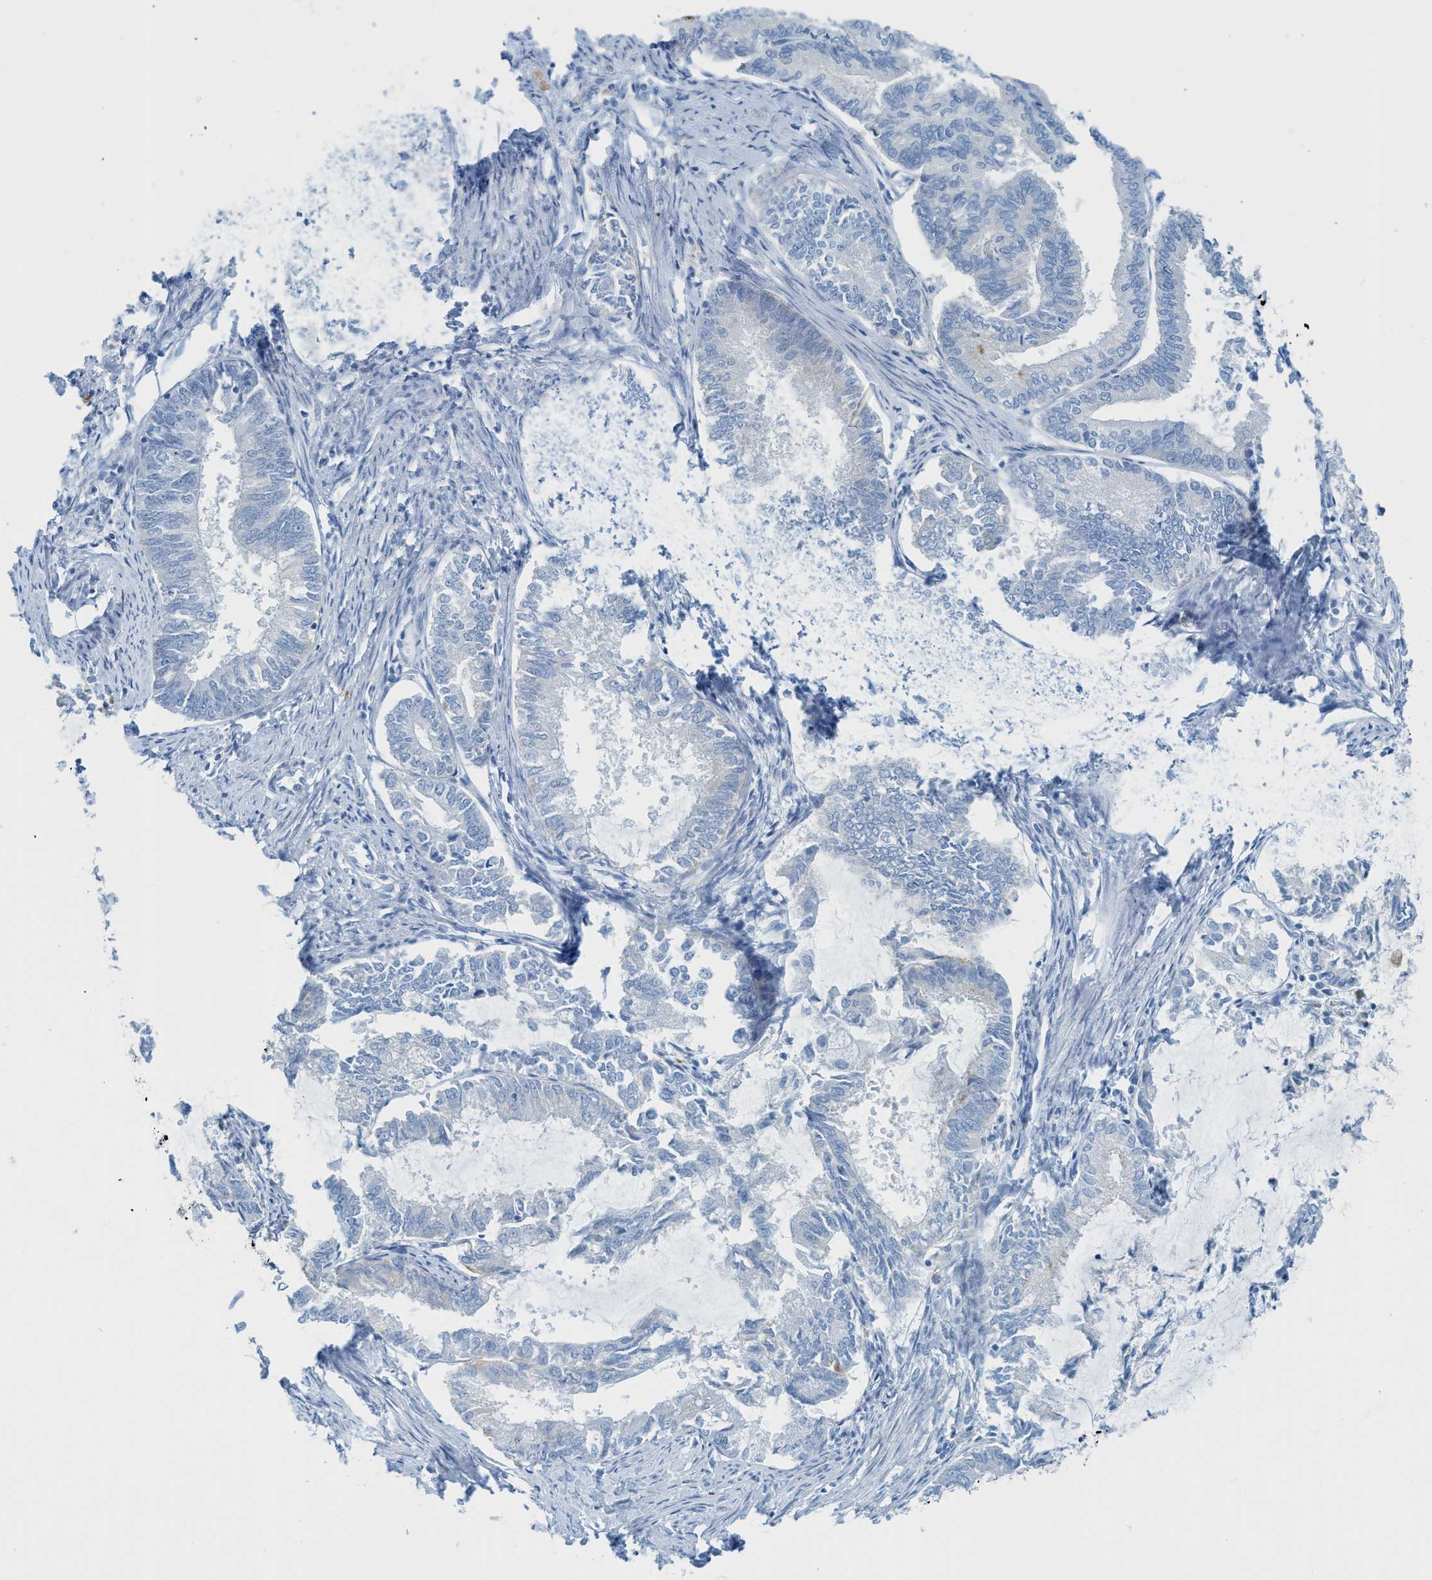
{"staining": {"intensity": "negative", "quantity": "none", "location": "none"}, "tissue": "endometrial cancer", "cell_type": "Tumor cells", "image_type": "cancer", "snomed": [{"axis": "morphology", "description": "Adenocarcinoma, NOS"}, {"axis": "topography", "description": "Endometrium"}], "caption": "Human adenocarcinoma (endometrial) stained for a protein using immunohistochemistry (IHC) shows no positivity in tumor cells.", "gene": "C21orf62", "patient": {"sex": "female", "age": 86}}